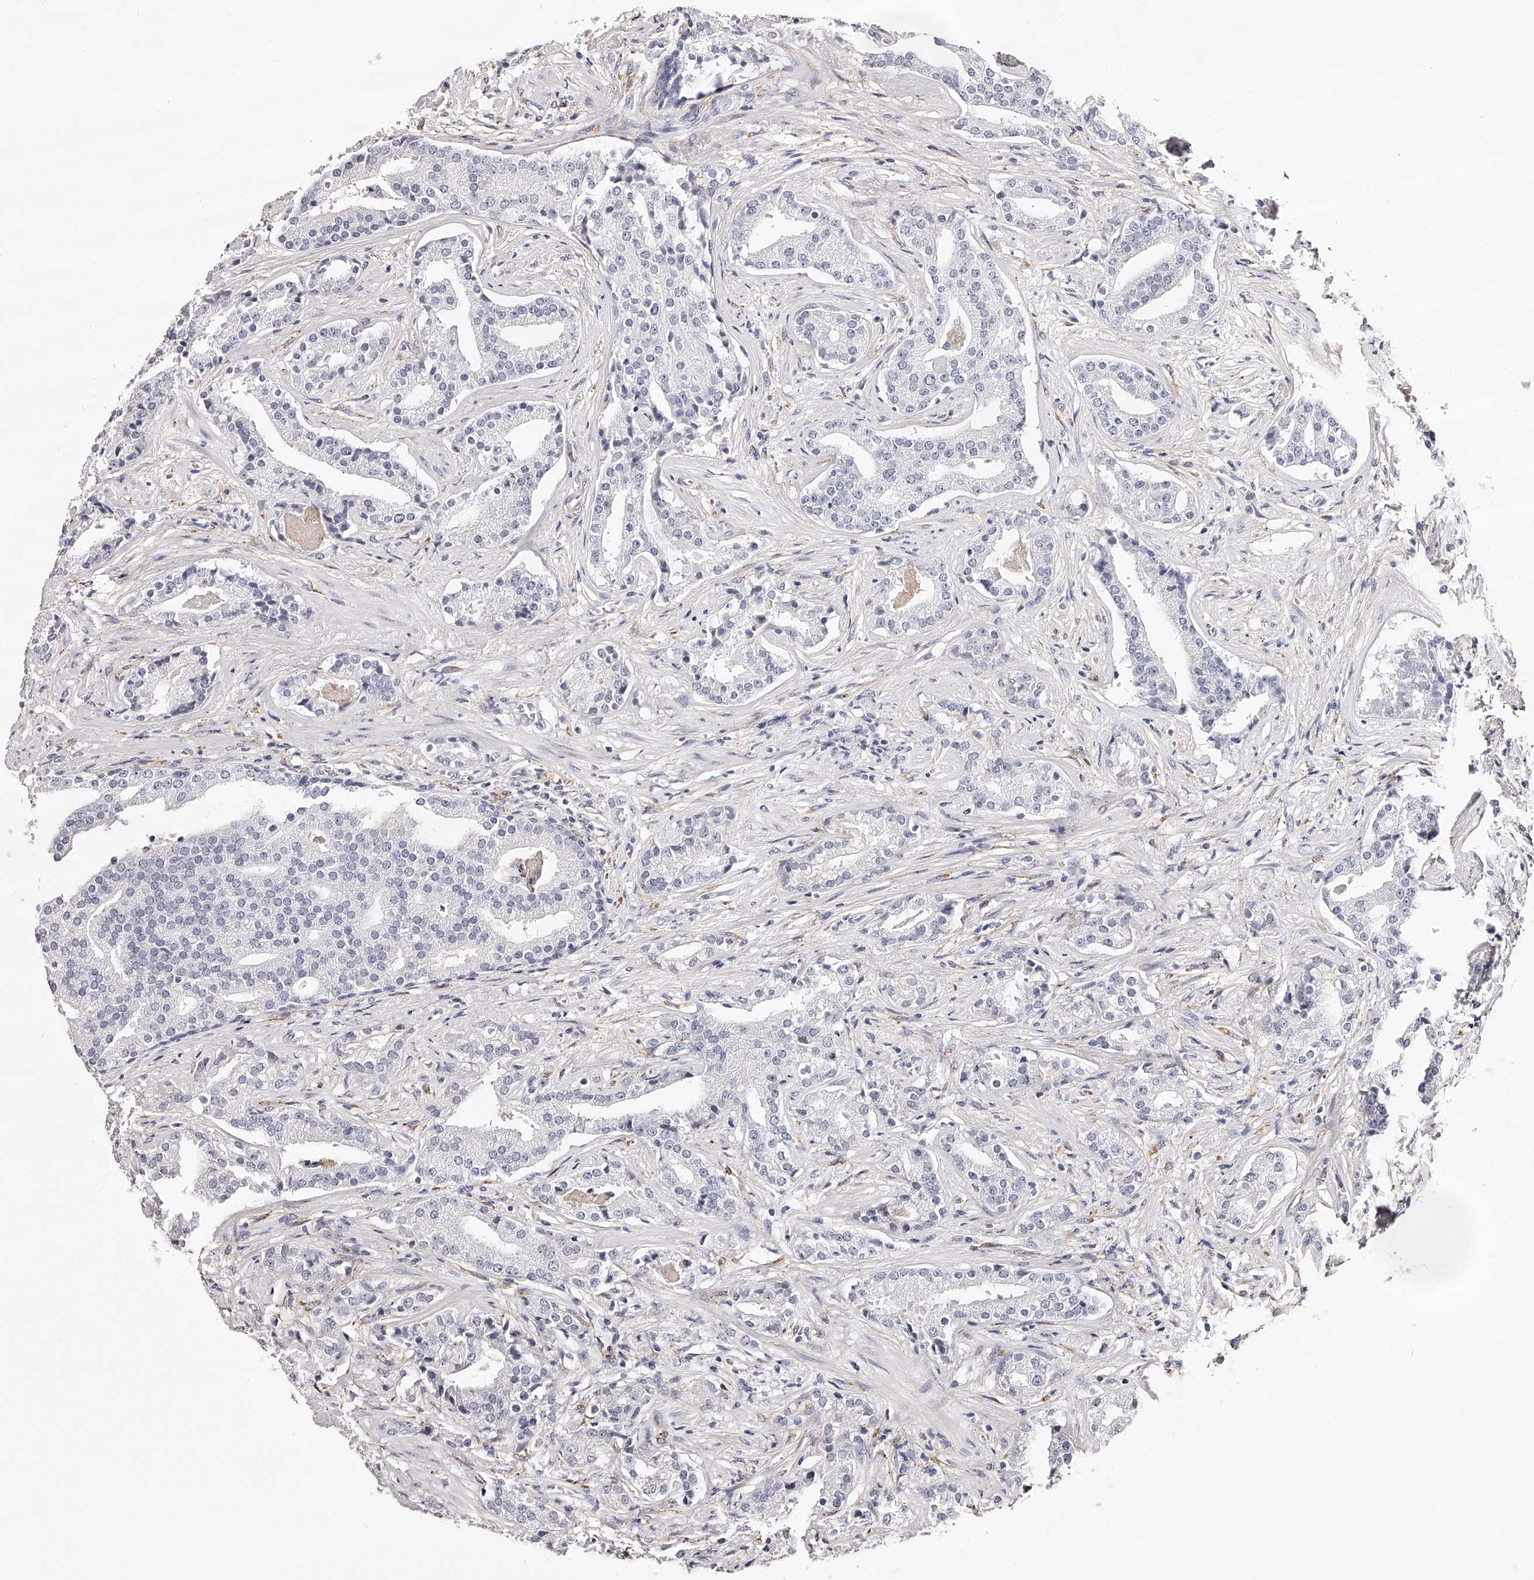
{"staining": {"intensity": "negative", "quantity": "none", "location": "none"}, "tissue": "prostate cancer", "cell_type": "Tumor cells", "image_type": "cancer", "snomed": [{"axis": "morphology", "description": "Adenocarcinoma, Low grade"}, {"axis": "topography", "description": "Prostate"}], "caption": "There is no significant expression in tumor cells of prostate cancer (low-grade adenocarcinoma).", "gene": "CD82", "patient": {"sex": "male", "age": 67}}